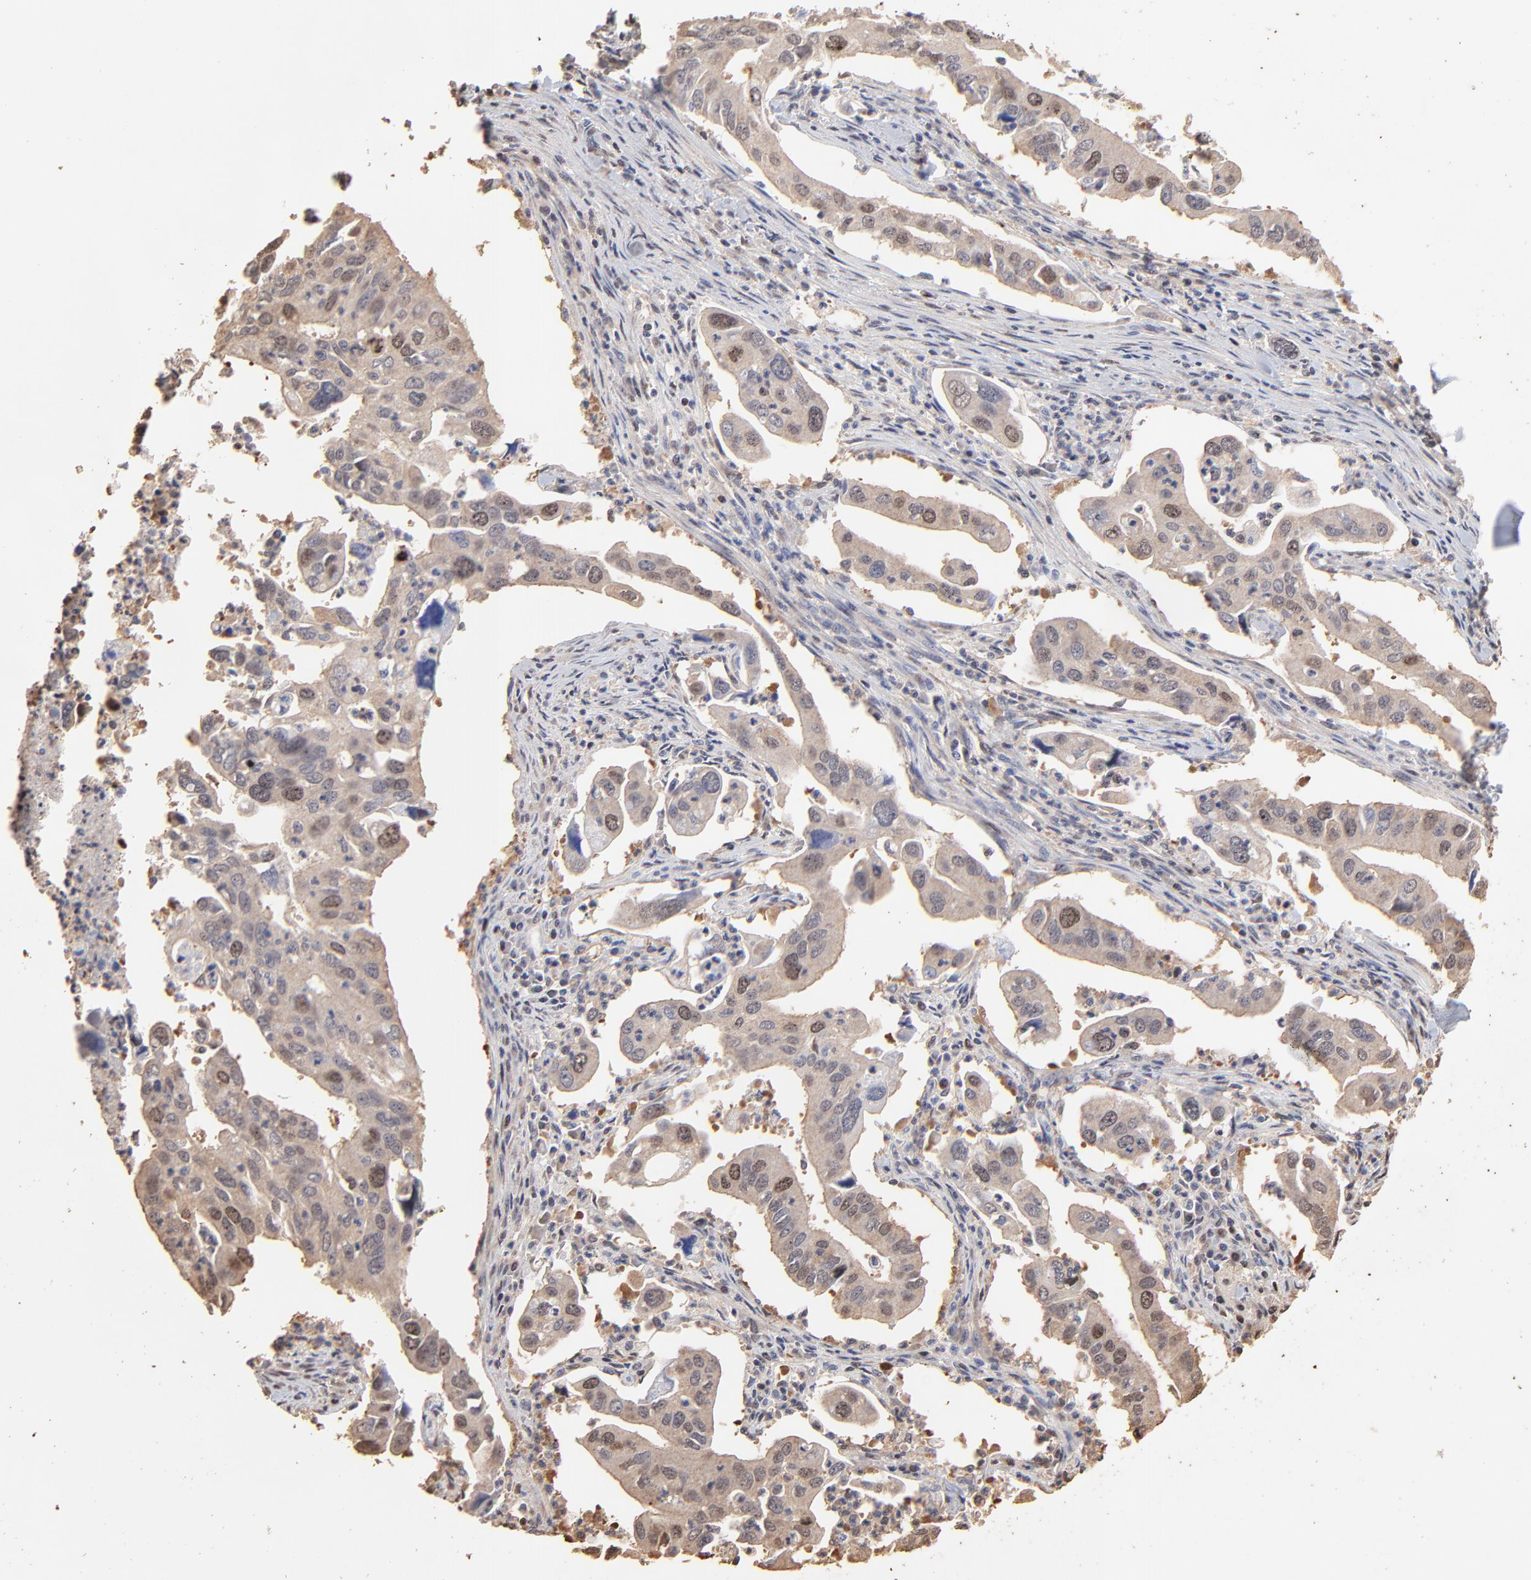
{"staining": {"intensity": "weak", "quantity": "<25%", "location": "nuclear"}, "tissue": "lung cancer", "cell_type": "Tumor cells", "image_type": "cancer", "snomed": [{"axis": "morphology", "description": "Adenocarcinoma, NOS"}, {"axis": "topography", "description": "Lung"}], "caption": "This is a photomicrograph of immunohistochemistry staining of lung adenocarcinoma, which shows no expression in tumor cells.", "gene": "BIRC5", "patient": {"sex": "male", "age": 48}}